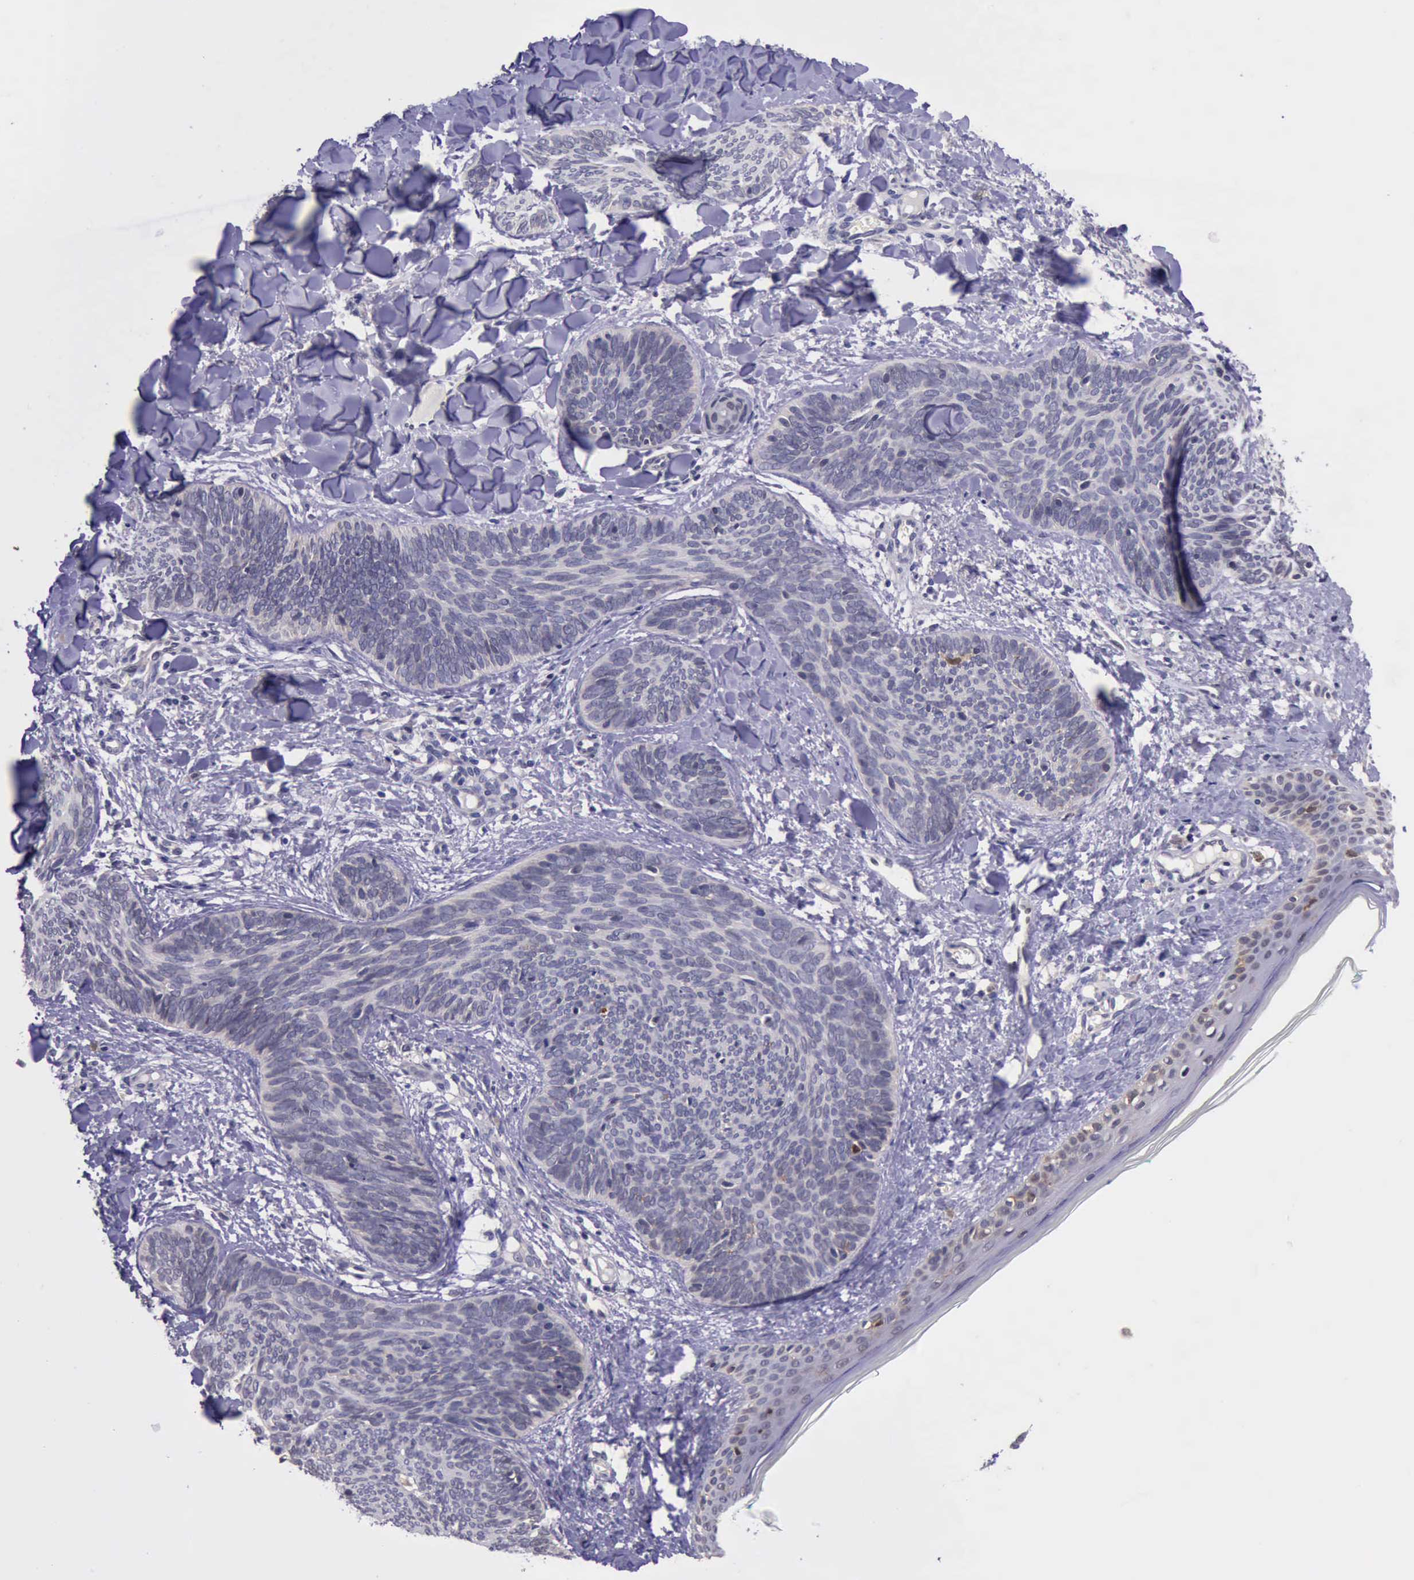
{"staining": {"intensity": "weak", "quantity": "25%-75%", "location": "cytoplasmic/membranous"}, "tissue": "skin cancer", "cell_type": "Tumor cells", "image_type": "cancer", "snomed": [{"axis": "morphology", "description": "Basal cell carcinoma"}, {"axis": "topography", "description": "Skin"}], "caption": "A micrograph of human skin basal cell carcinoma stained for a protein demonstrates weak cytoplasmic/membranous brown staining in tumor cells.", "gene": "PLEK2", "patient": {"sex": "female", "age": 81}}